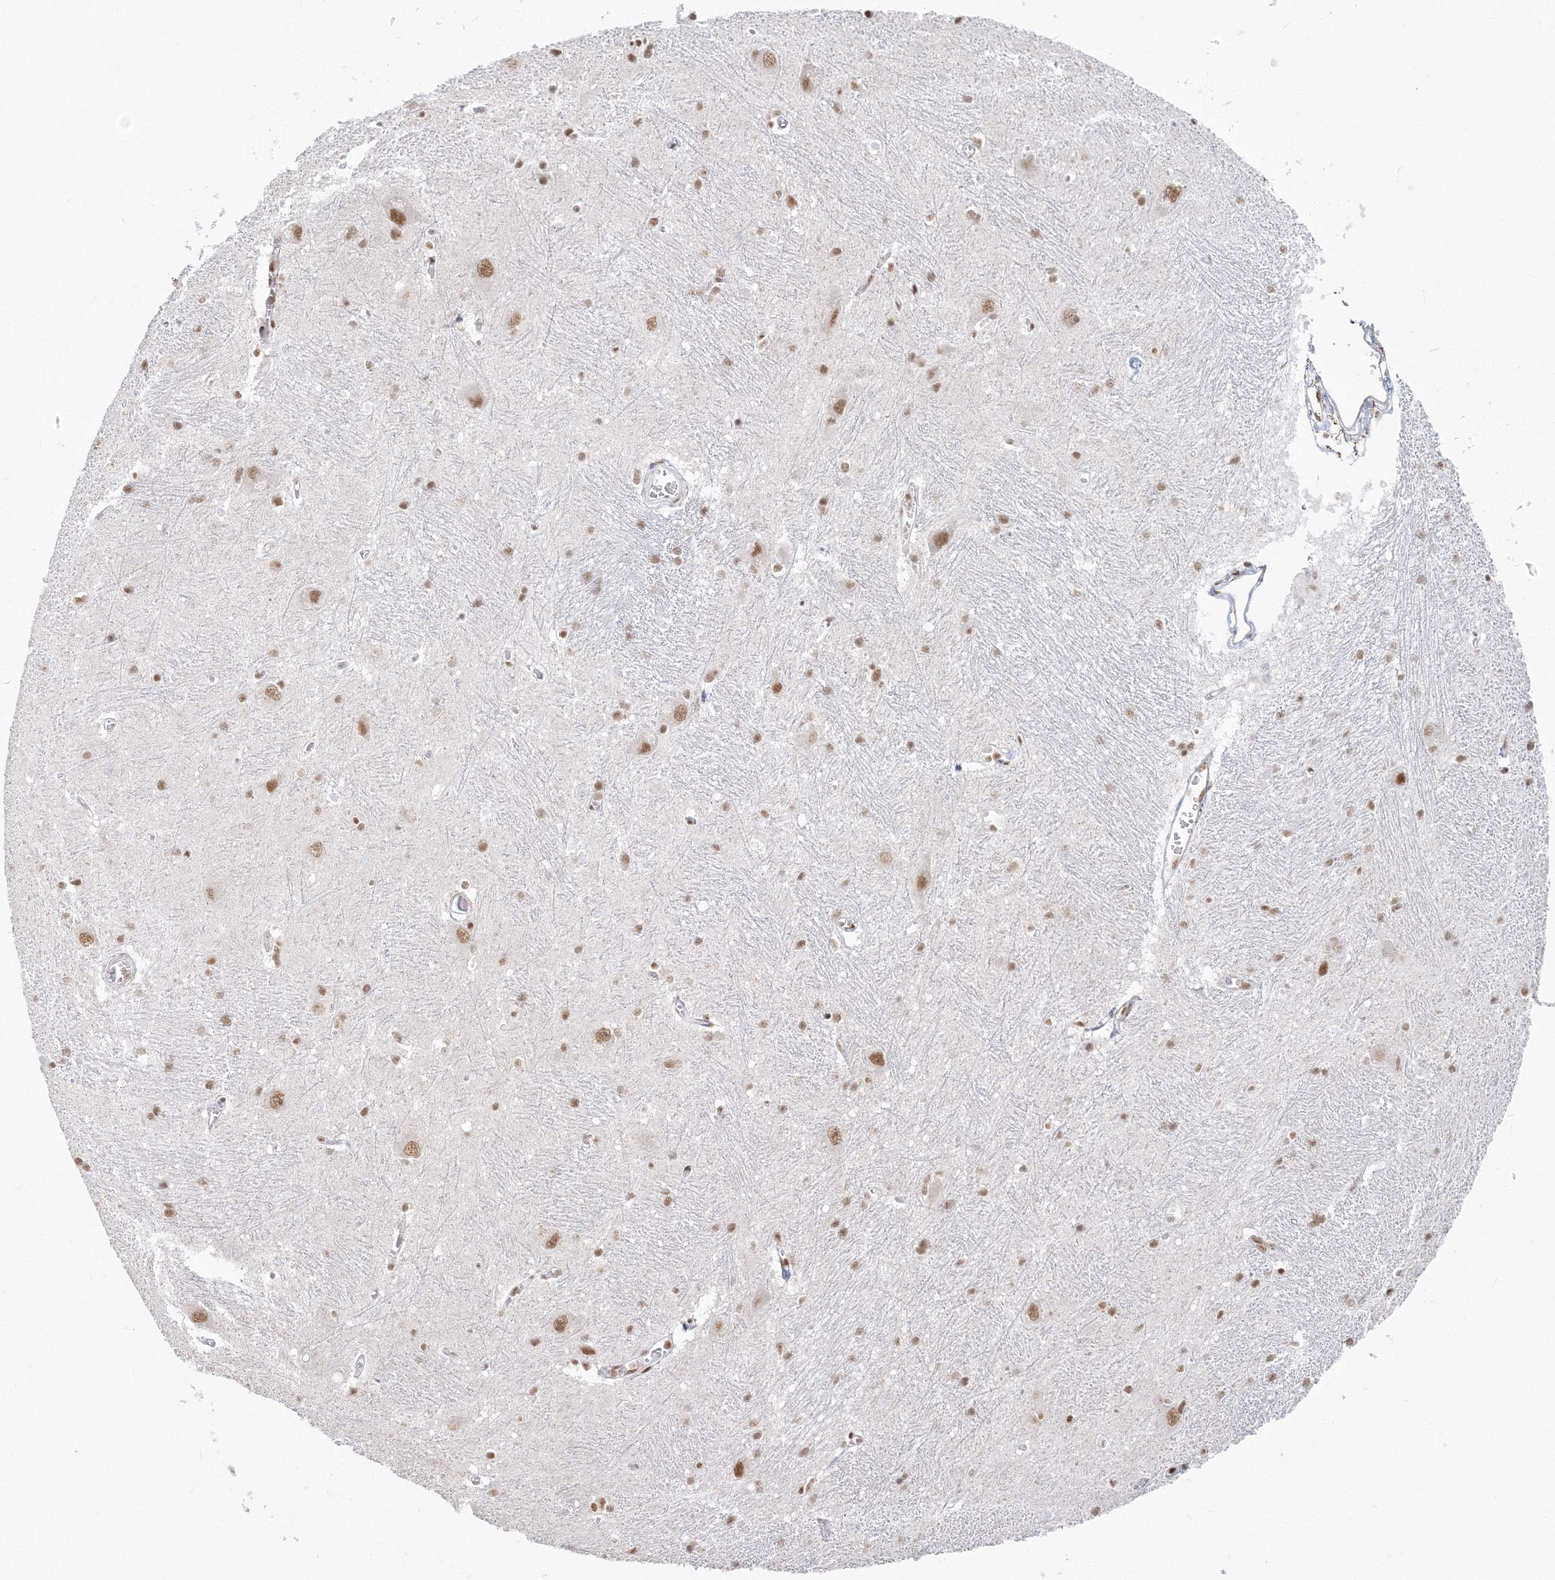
{"staining": {"intensity": "moderate", "quantity": "25%-75%", "location": "nuclear"}, "tissue": "caudate", "cell_type": "Glial cells", "image_type": "normal", "snomed": [{"axis": "morphology", "description": "Normal tissue, NOS"}, {"axis": "topography", "description": "Lateral ventricle wall"}], "caption": "Immunohistochemistry (IHC) (DAB) staining of benign human caudate displays moderate nuclear protein positivity in approximately 25%-75% of glial cells. Nuclei are stained in blue.", "gene": "PPP4R2", "patient": {"sex": "male", "age": 37}}